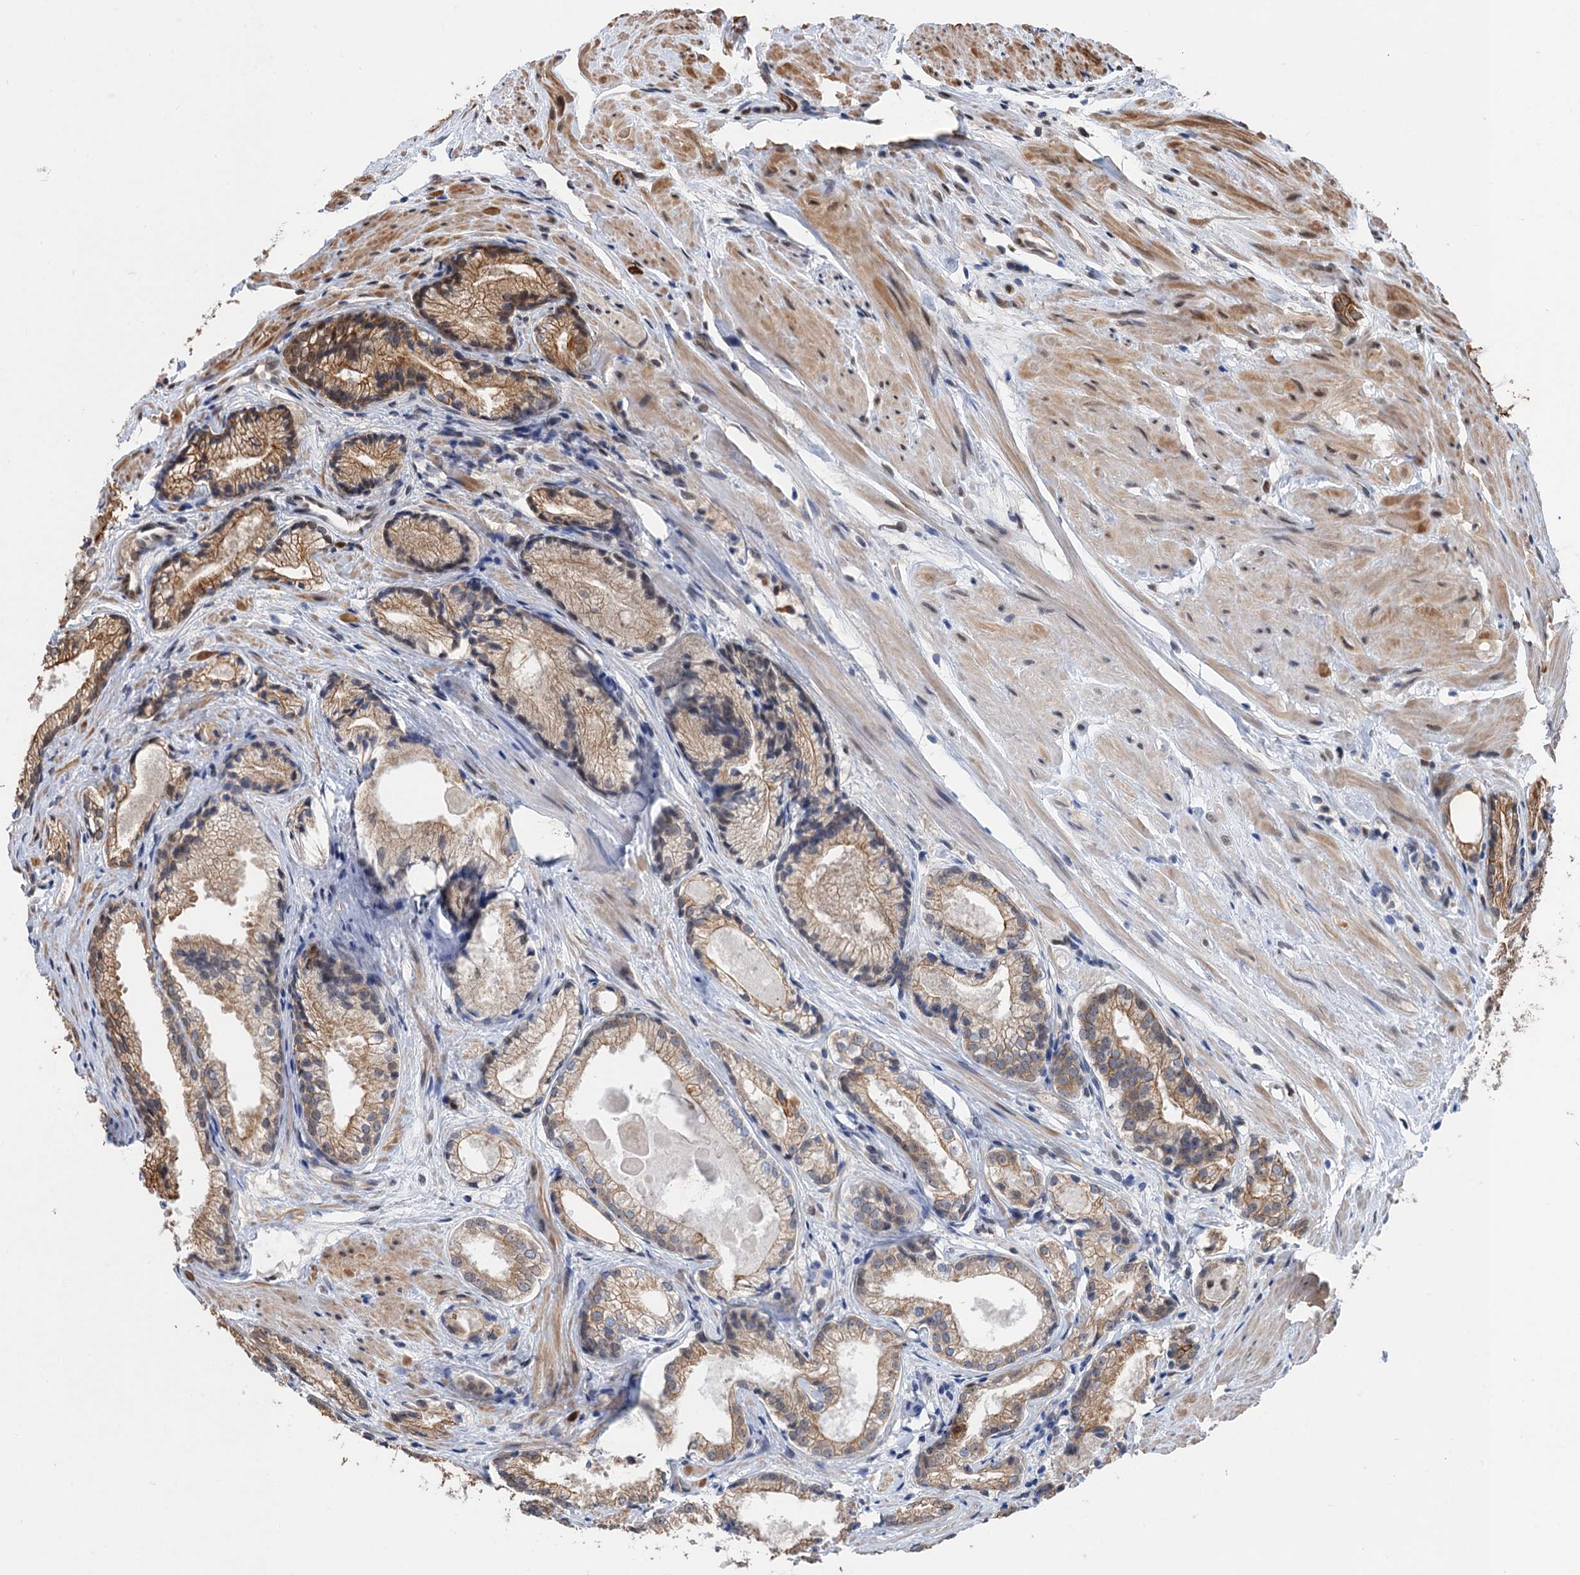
{"staining": {"intensity": "moderate", "quantity": "25%-75%", "location": "cytoplasmic/membranous"}, "tissue": "prostate cancer", "cell_type": "Tumor cells", "image_type": "cancer", "snomed": [{"axis": "morphology", "description": "Adenocarcinoma, Low grade"}, {"axis": "topography", "description": "Prostate"}], "caption": "Immunohistochemical staining of human prostate low-grade adenocarcinoma displays medium levels of moderate cytoplasmic/membranous protein staining in about 25%-75% of tumor cells. The staining was performed using DAB (3,3'-diaminobenzidine) to visualize the protein expression in brown, while the nuclei were stained in blue with hematoxylin (Magnification: 20x).", "gene": "TTC31", "patient": {"sex": "male", "age": 54}}